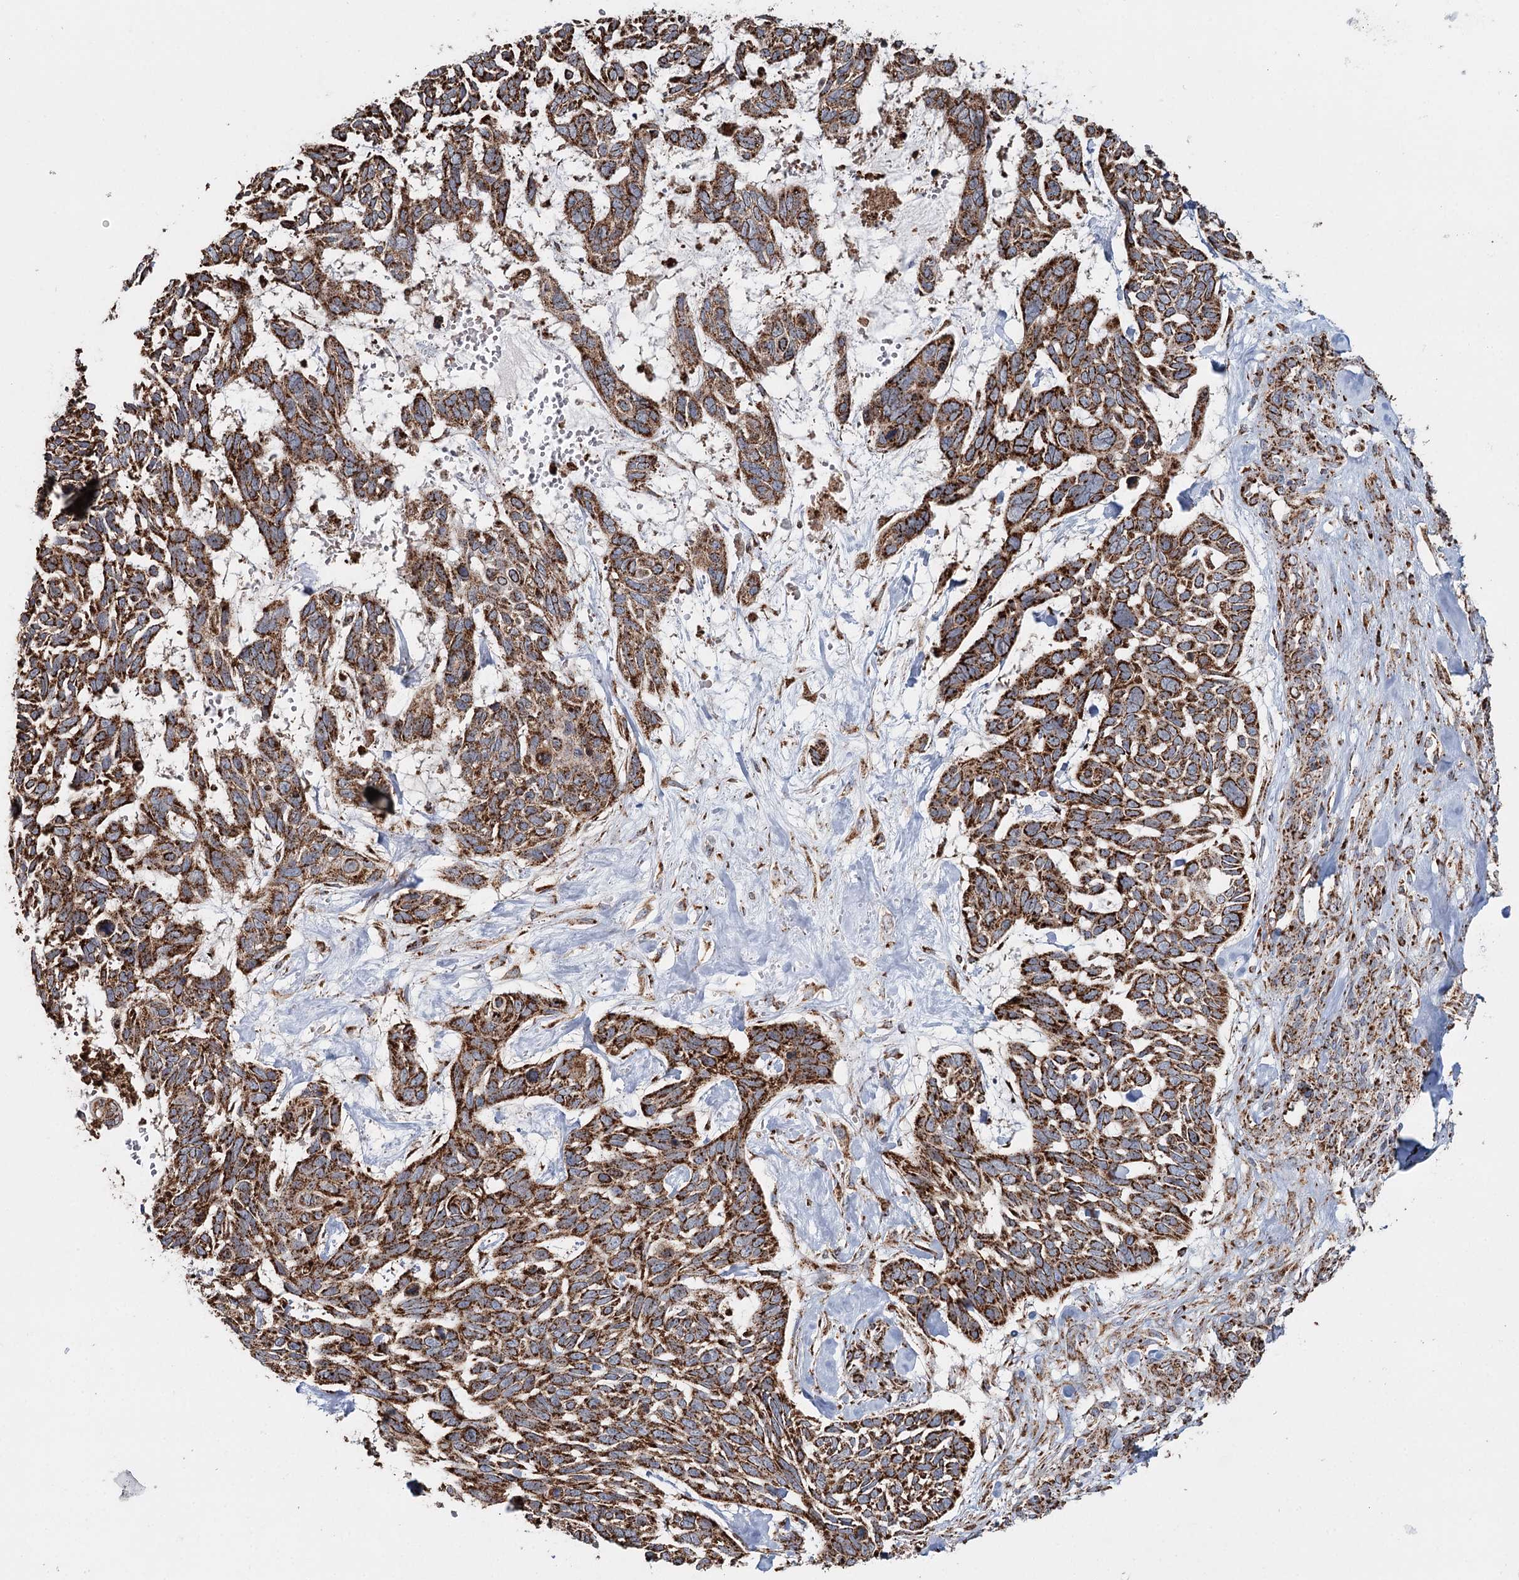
{"staining": {"intensity": "strong", "quantity": ">75%", "location": "cytoplasmic/membranous"}, "tissue": "skin cancer", "cell_type": "Tumor cells", "image_type": "cancer", "snomed": [{"axis": "morphology", "description": "Basal cell carcinoma"}, {"axis": "topography", "description": "Skin"}], "caption": "This is an image of immunohistochemistry staining of basal cell carcinoma (skin), which shows strong positivity in the cytoplasmic/membranous of tumor cells.", "gene": "APH1A", "patient": {"sex": "male", "age": 88}}